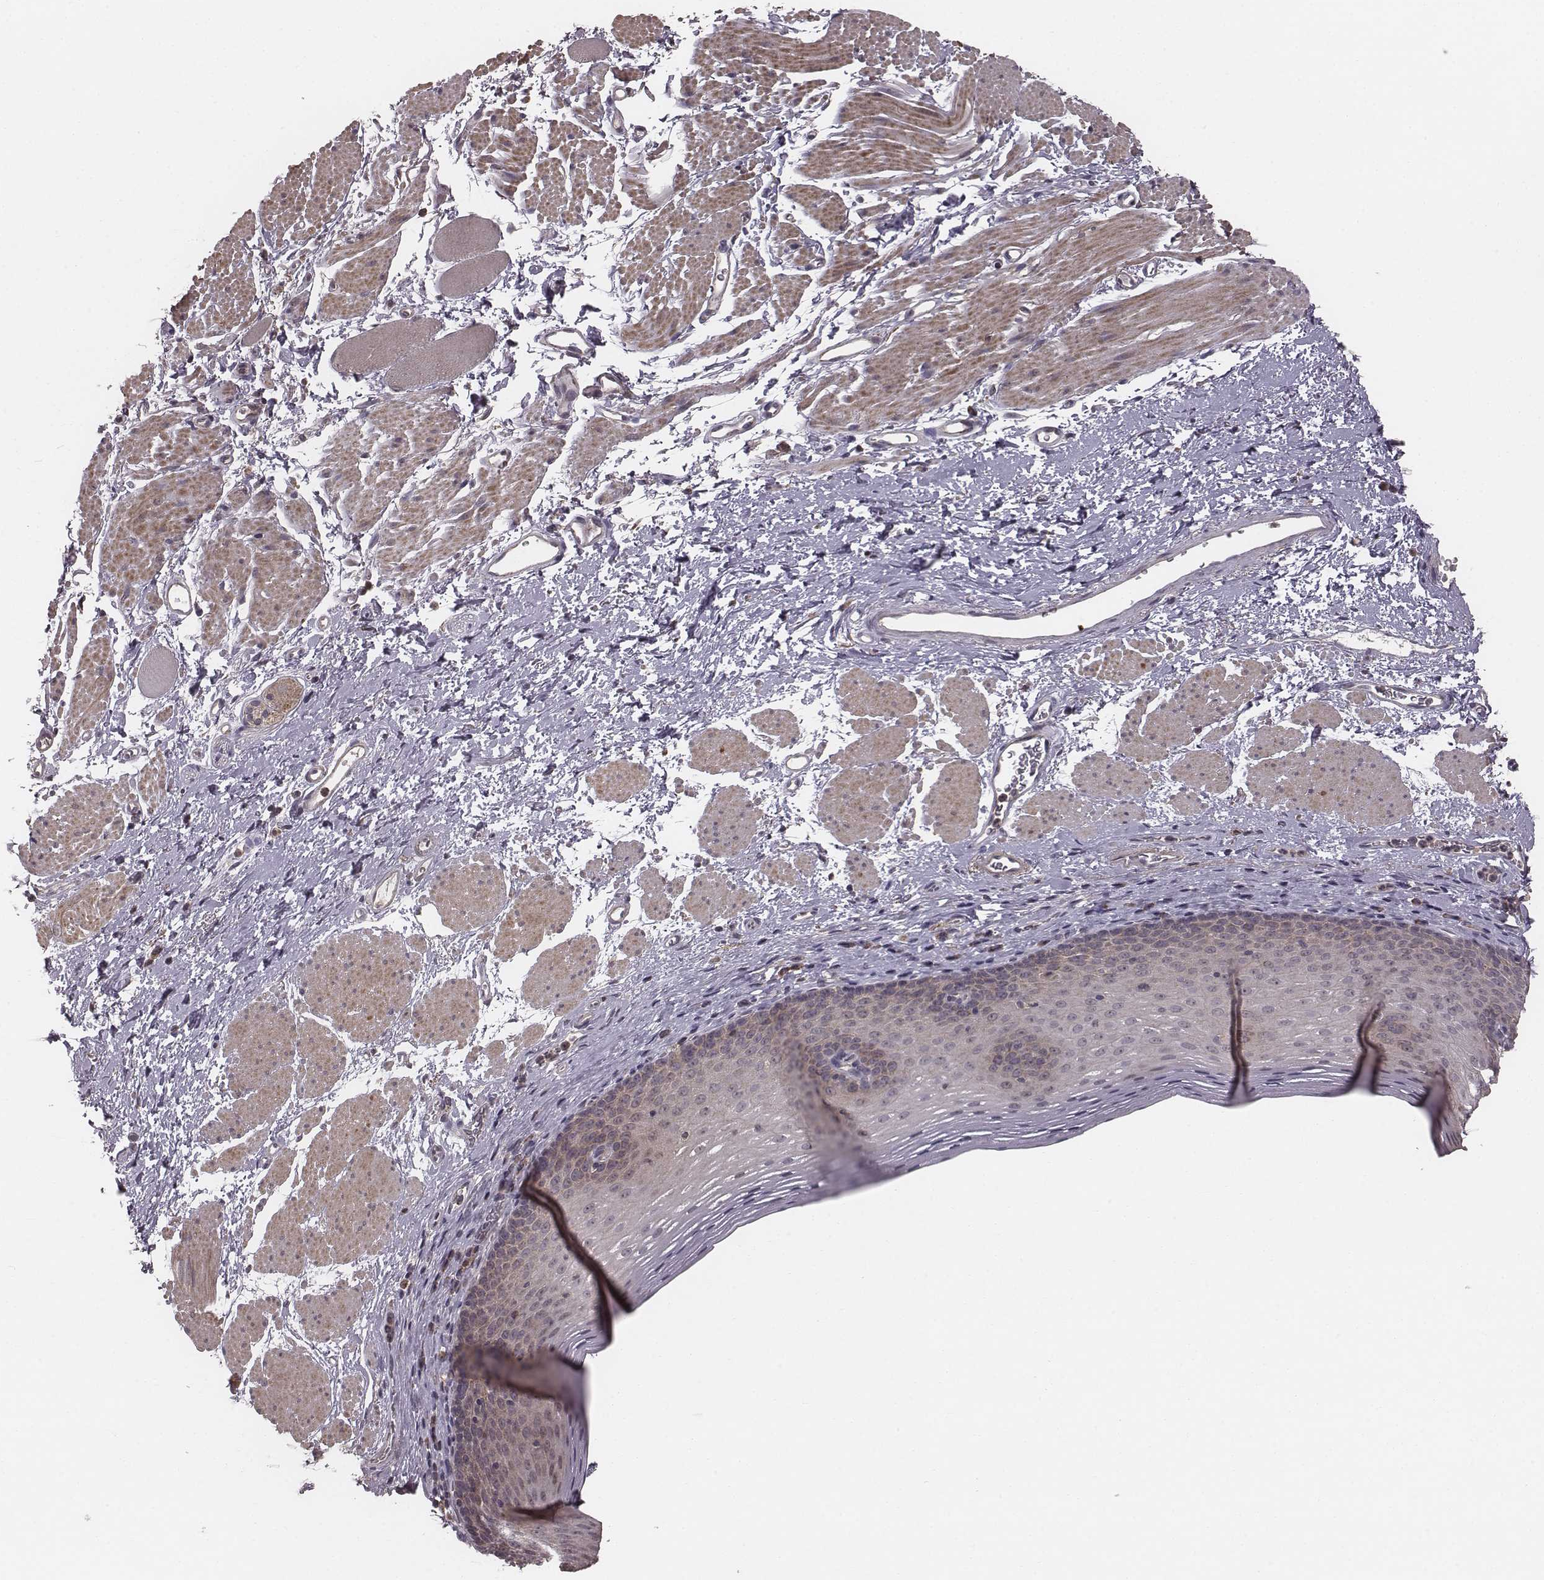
{"staining": {"intensity": "weak", "quantity": ">75%", "location": "cytoplasmic/membranous"}, "tissue": "esophagus", "cell_type": "Squamous epithelial cells", "image_type": "normal", "snomed": [{"axis": "morphology", "description": "Normal tissue, NOS"}, {"axis": "topography", "description": "Esophagus"}], "caption": "Immunohistochemical staining of unremarkable esophagus demonstrates low levels of weak cytoplasmic/membranous staining in about >75% of squamous epithelial cells. The protein is shown in brown color, while the nuclei are stained blue.", "gene": "PDCD2L", "patient": {"sex": "female", "age": 68}}